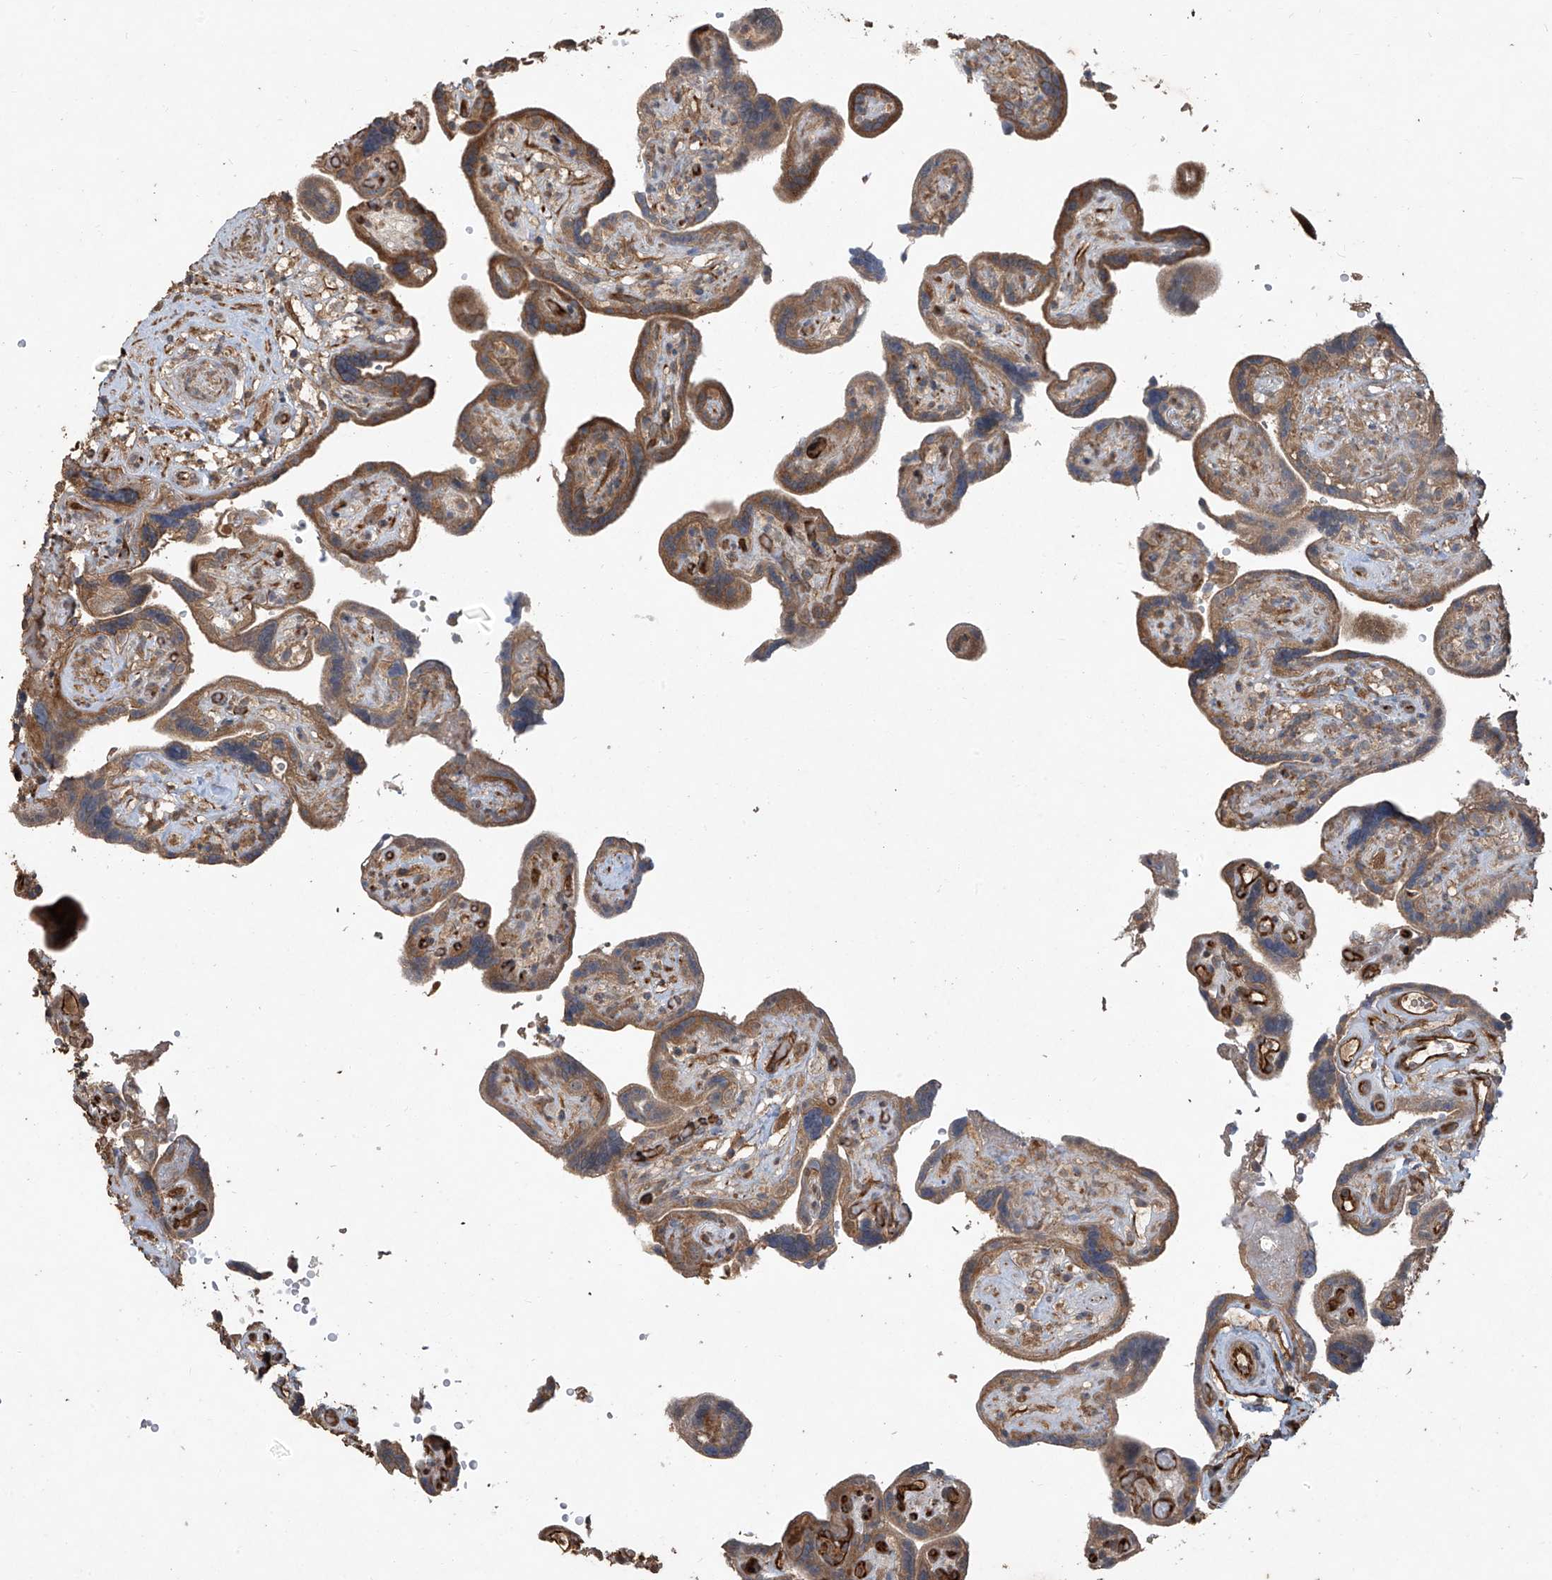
{"staining": {"intensity": "moderate", "quantity": ">75%", "location": "cytoplasmic/membranous"}, "tissue": "placenta", "cell_type": "Decidual cells", "image_type": "normal", "snomed": [{"axis": "morphology", "description": "Normal tissue, NOS"}, {"axis": "topography", "description": "Placenta"}], "caption": "IHC (DAB (3,3'-diaminobenzidine)) staining of normal human placenta shows moderate cytoplasmic/membranous protein positivity in about >75% of decidual cells.", "gene": "AGBL5", "patient": {"sex": "female", "age": 30}}